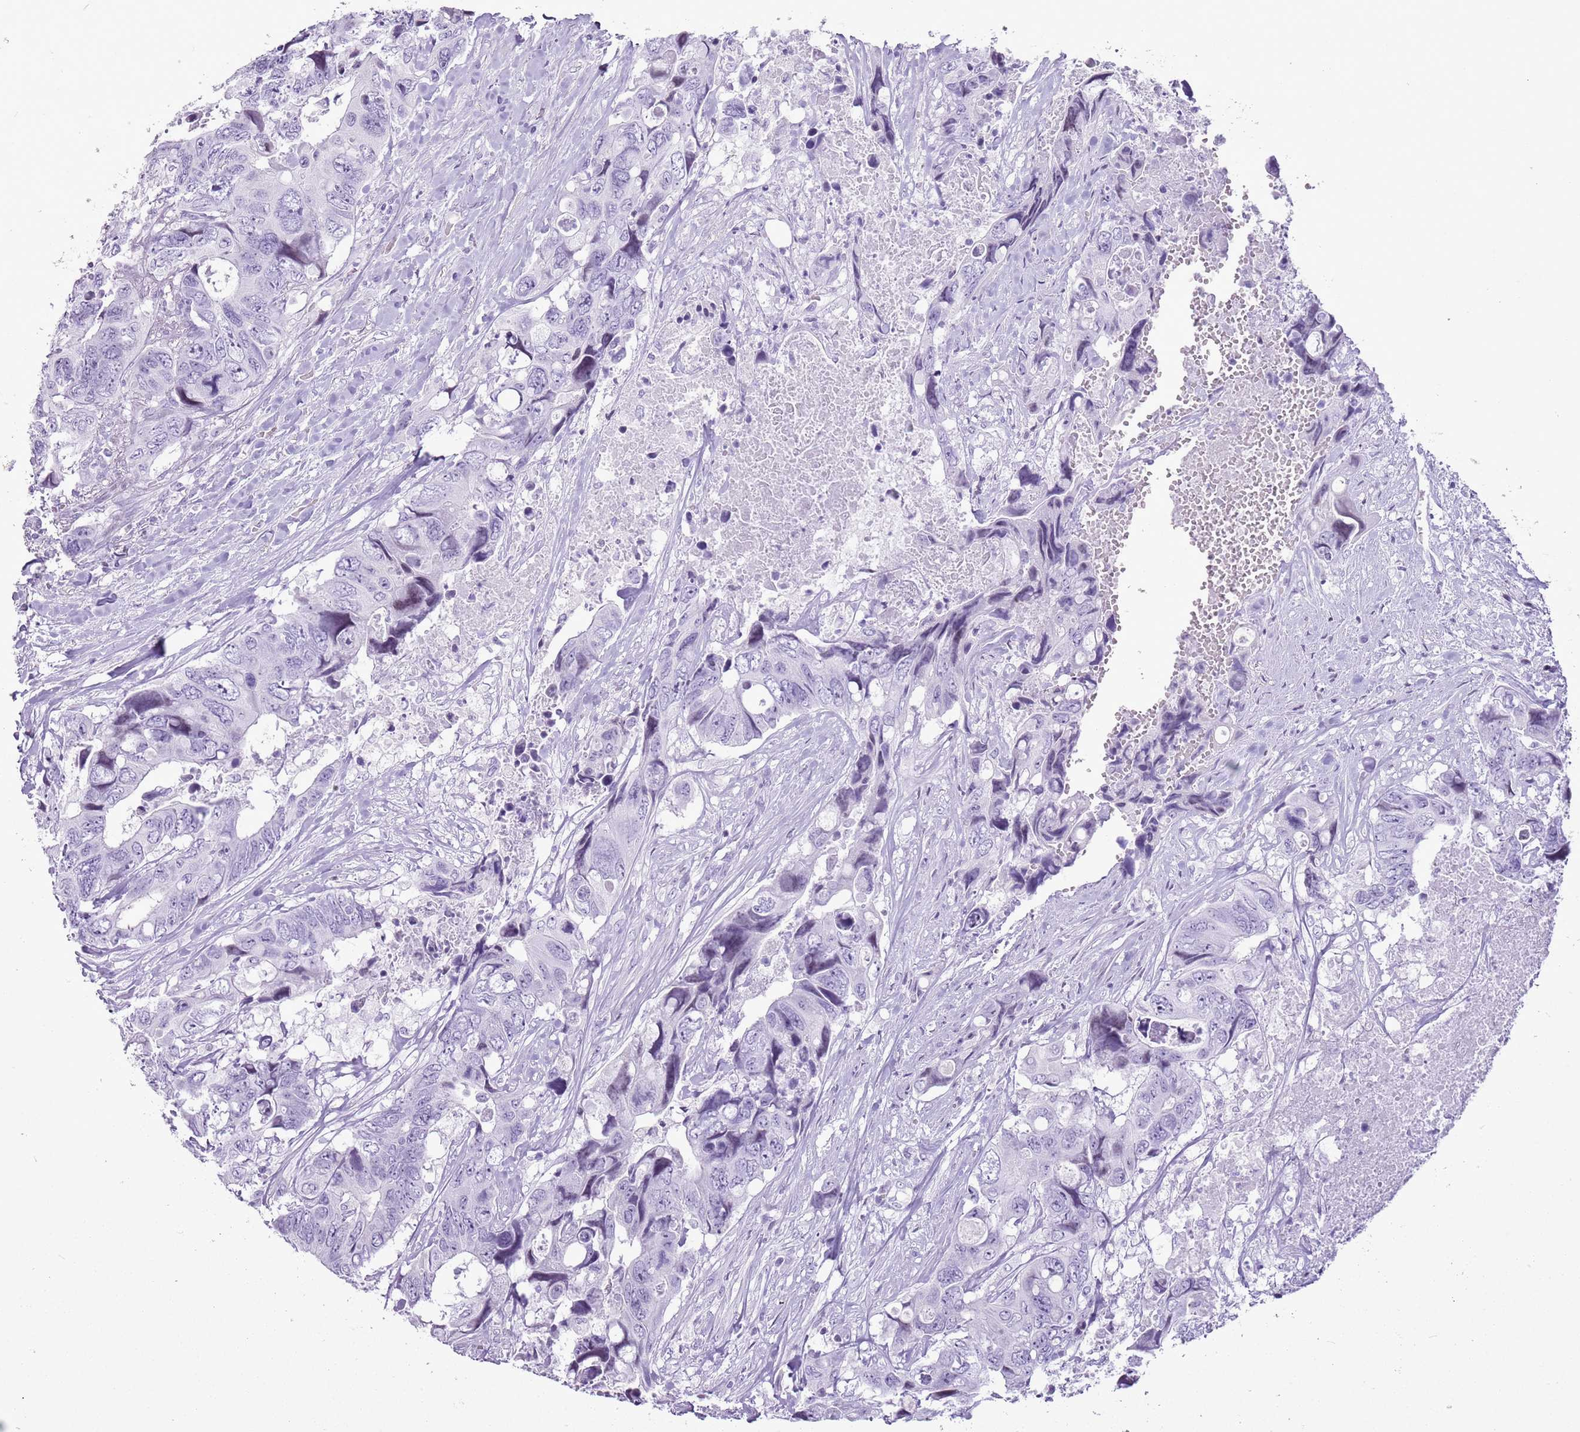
{"staining": {"intensity": "negative", "quantity": "none", "location": "none"}, "tissue": "colorectal cancer", "cell_type": "Tumor cells", "image_type": "cancer", "snomed": [{"axis": "morphology", "description": "Adenocarcinoma, NOS"}, {"axis": "topography", "description": "Rectum"}], "caption": "Immunohistochemistry histopathology image of neoplastic tissue: human colorectal cancer (adenocarcinoma) stained with DAB (3,3'-diaminobenzidine) demonstrates no significant protein expression in tumor cells. (DAB immunohistochemistry (IHC) with hematoxylin counter stain).", "gene": "ASIP", "patient": {"sex": "male", "age": 57}}